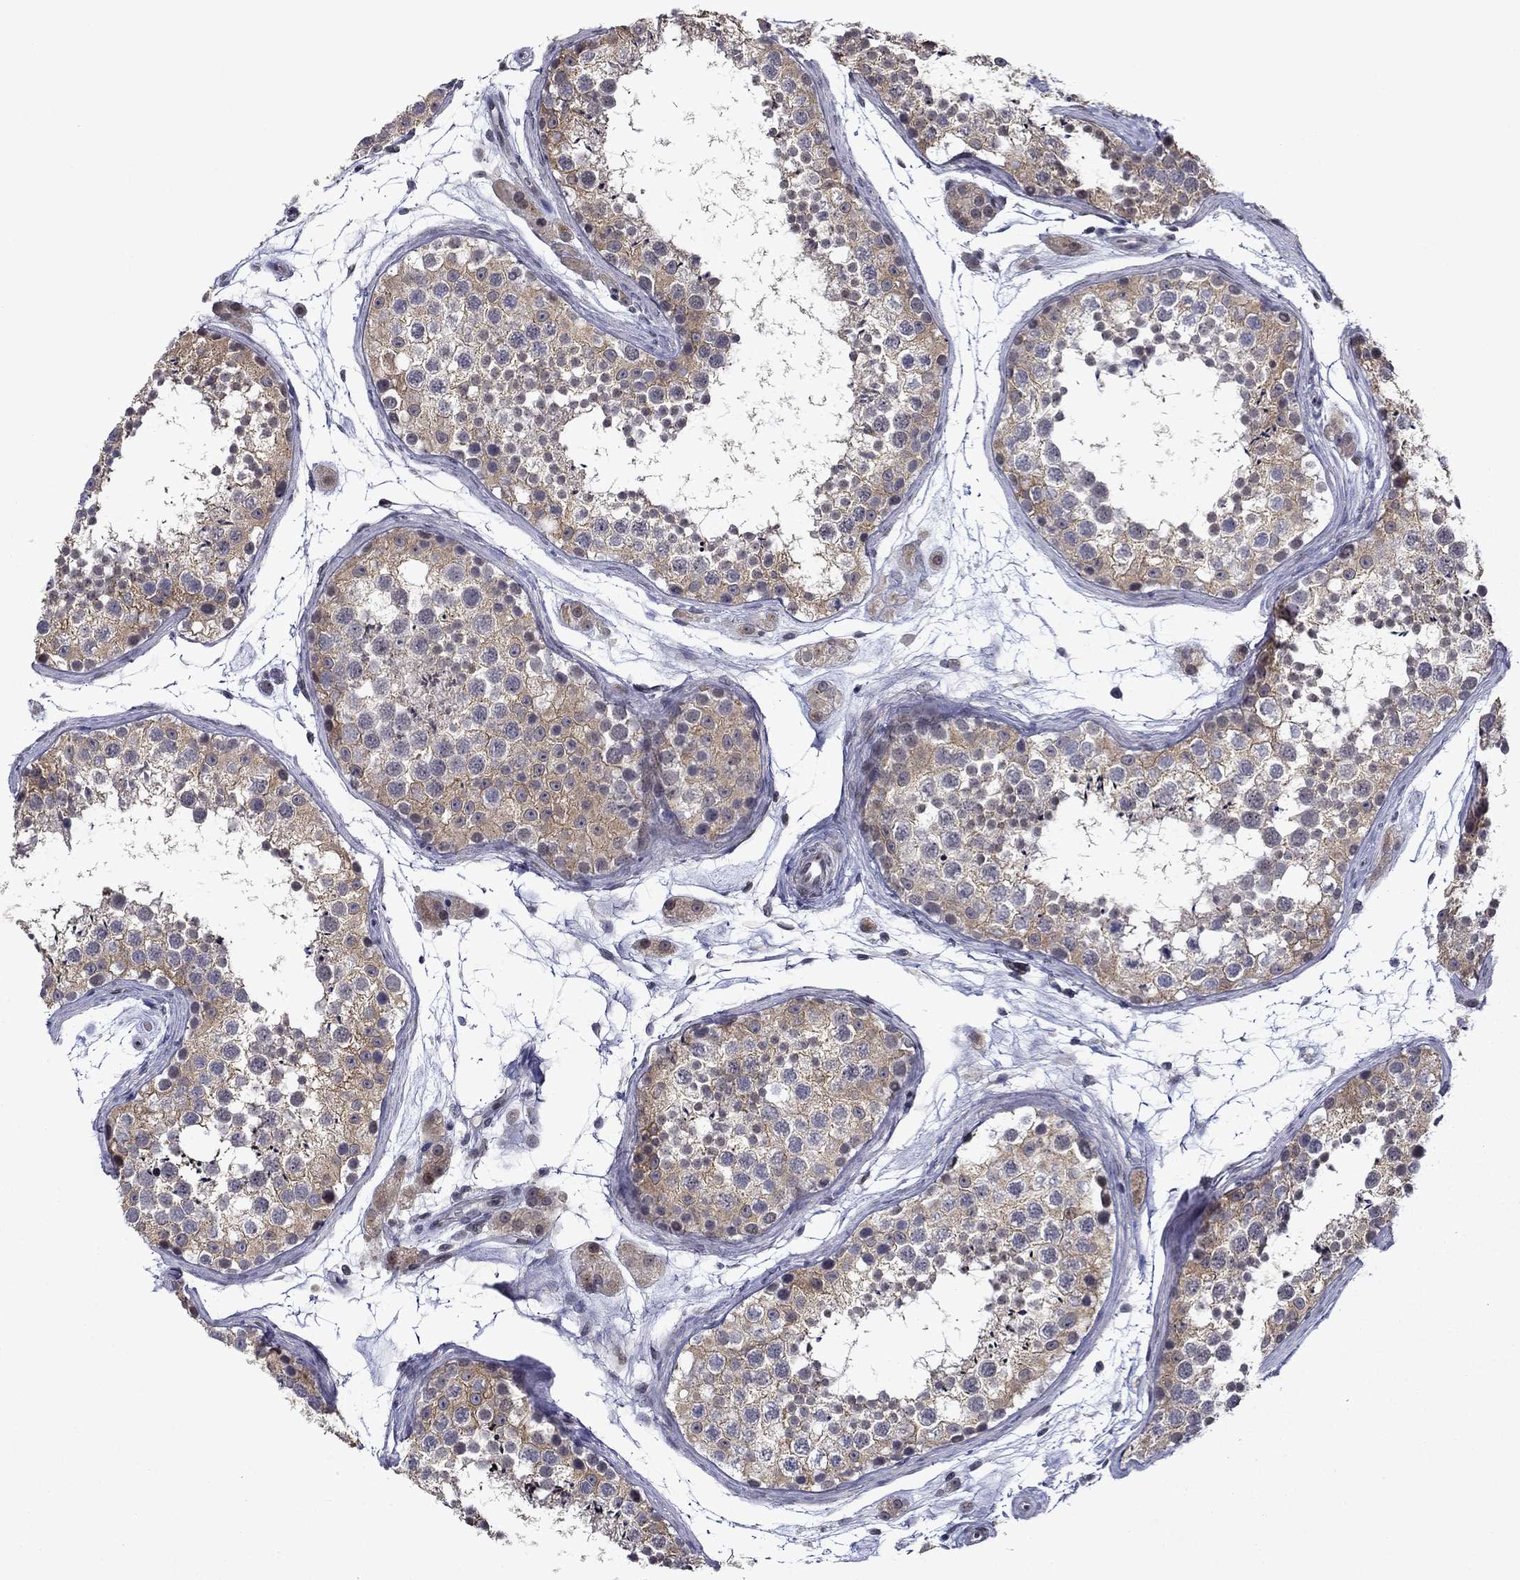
{"staining": {"intensity": "weak", "quantity": "25%-75%", "location": "cytoplasmic/membranous"}, "tissue": "testis", "cell_type": "Cells in seminiferous ducts", "image_type": "normal", "snomed": [{"axis": "morphology", "description": "Normal tissue, NOS"}, {"axis": "topography", "description": "Testis"}], "caption": "Testis stained for a protein (brown) shows weak cytoplasmic/membranous positive expression in approximately 25%-75% of cells in seminiferous ducts.", "gene": "B3GAT1", "patient": {"sex": "male", "age": 41}}